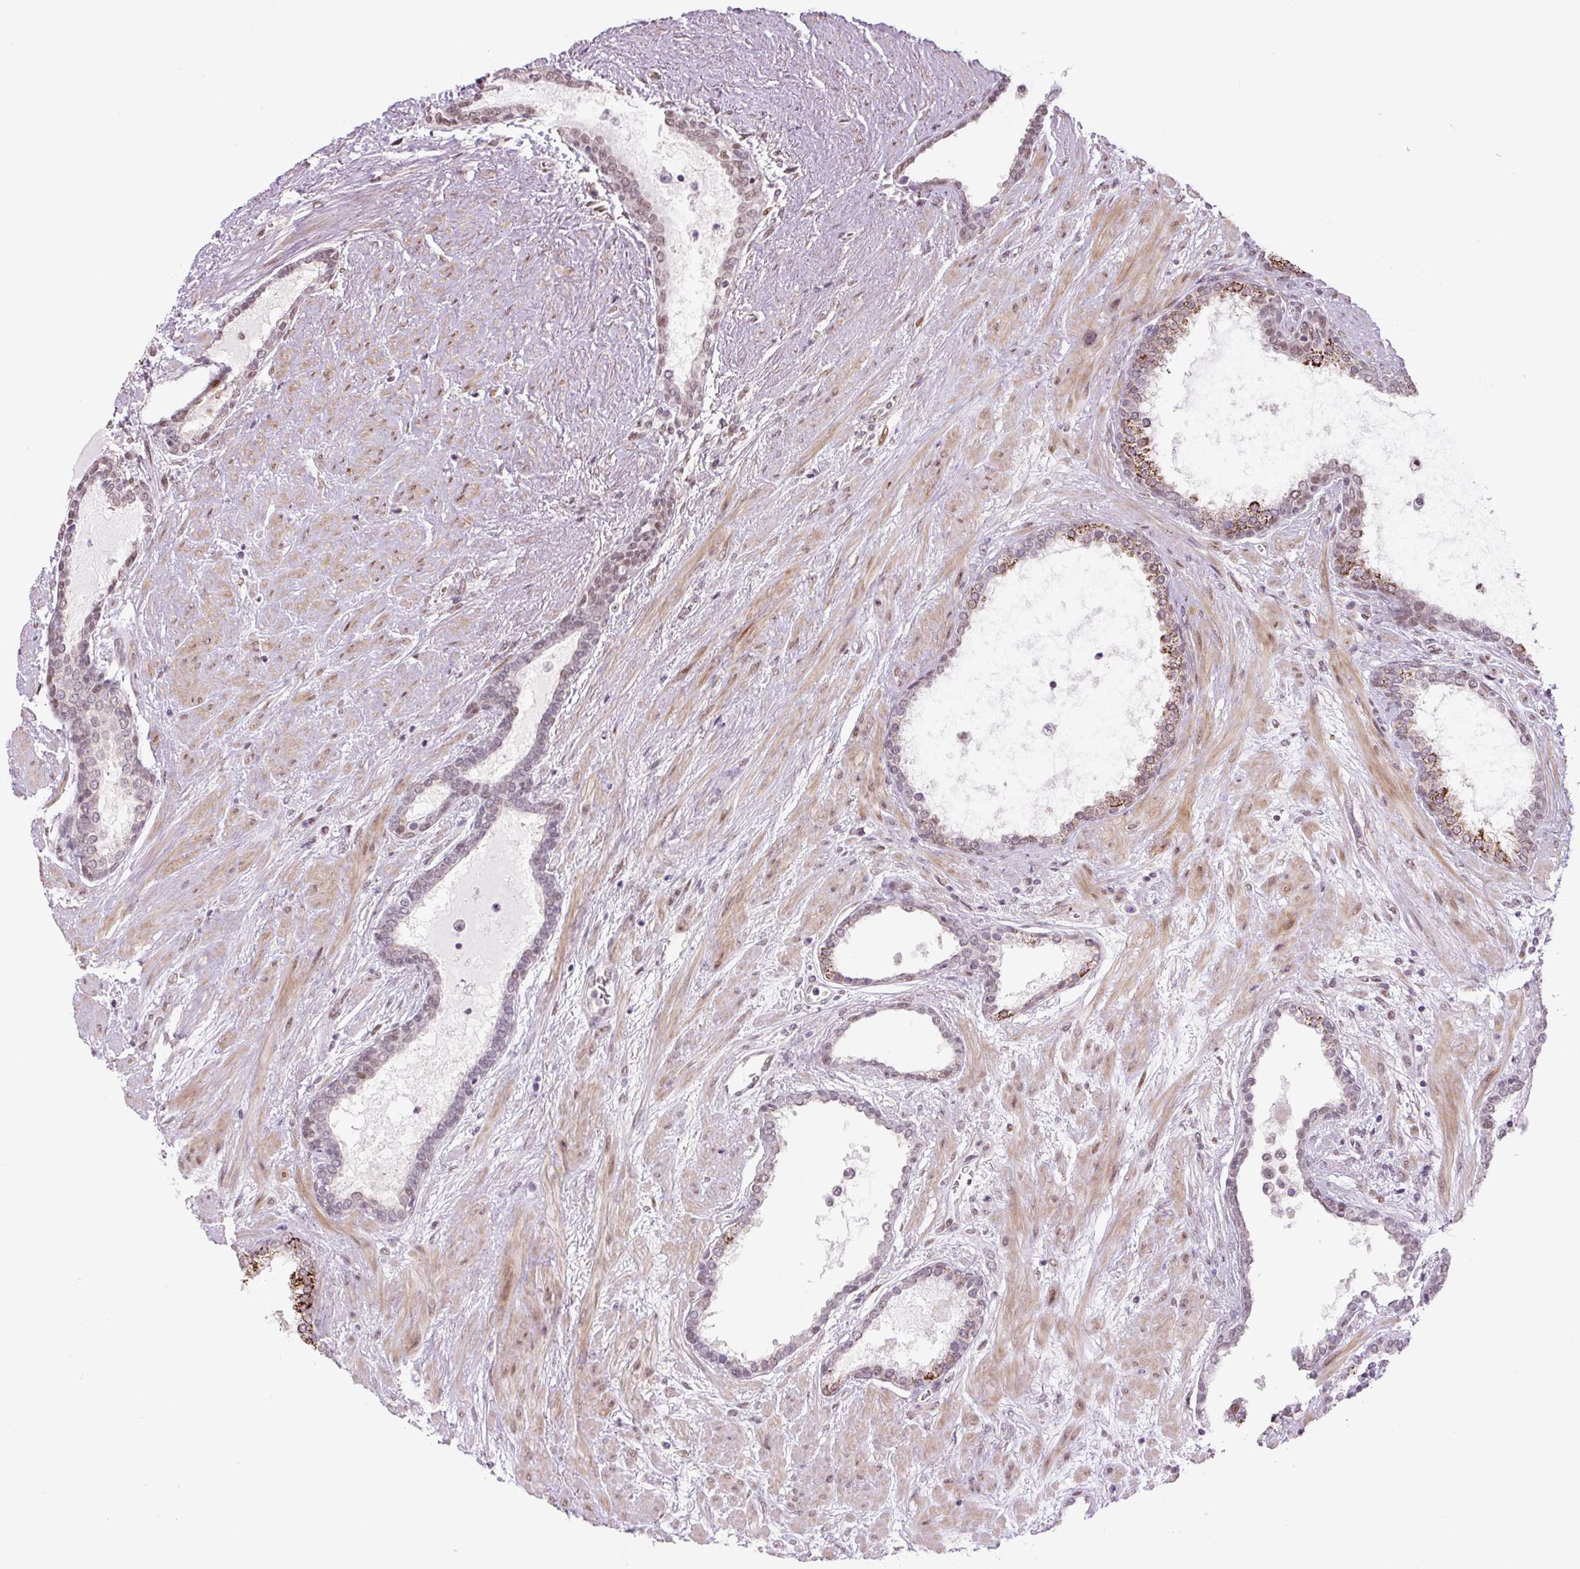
{"staining": {"intensity": "negative", "quantity": "none", "location": "none"}, "tissue": "prostate cancer", "cell_type": "Tumor cells", "image_type": "cancer", "snomed": [{"axis": "morphology", "description": "Adenocarcinoma, High grade"}, {"axis": "topography", "description": "Prostate"}], "caption": "IHC of prostate cancer (adenocarcinoma (high-grade)) shows no staining in tumor cells. (DAB (3,3'-diaminobenzidine) immunohistochemistry, high magnification).", "gene": "TCFL5", "patient": {"sex": "male", "age": 72}}